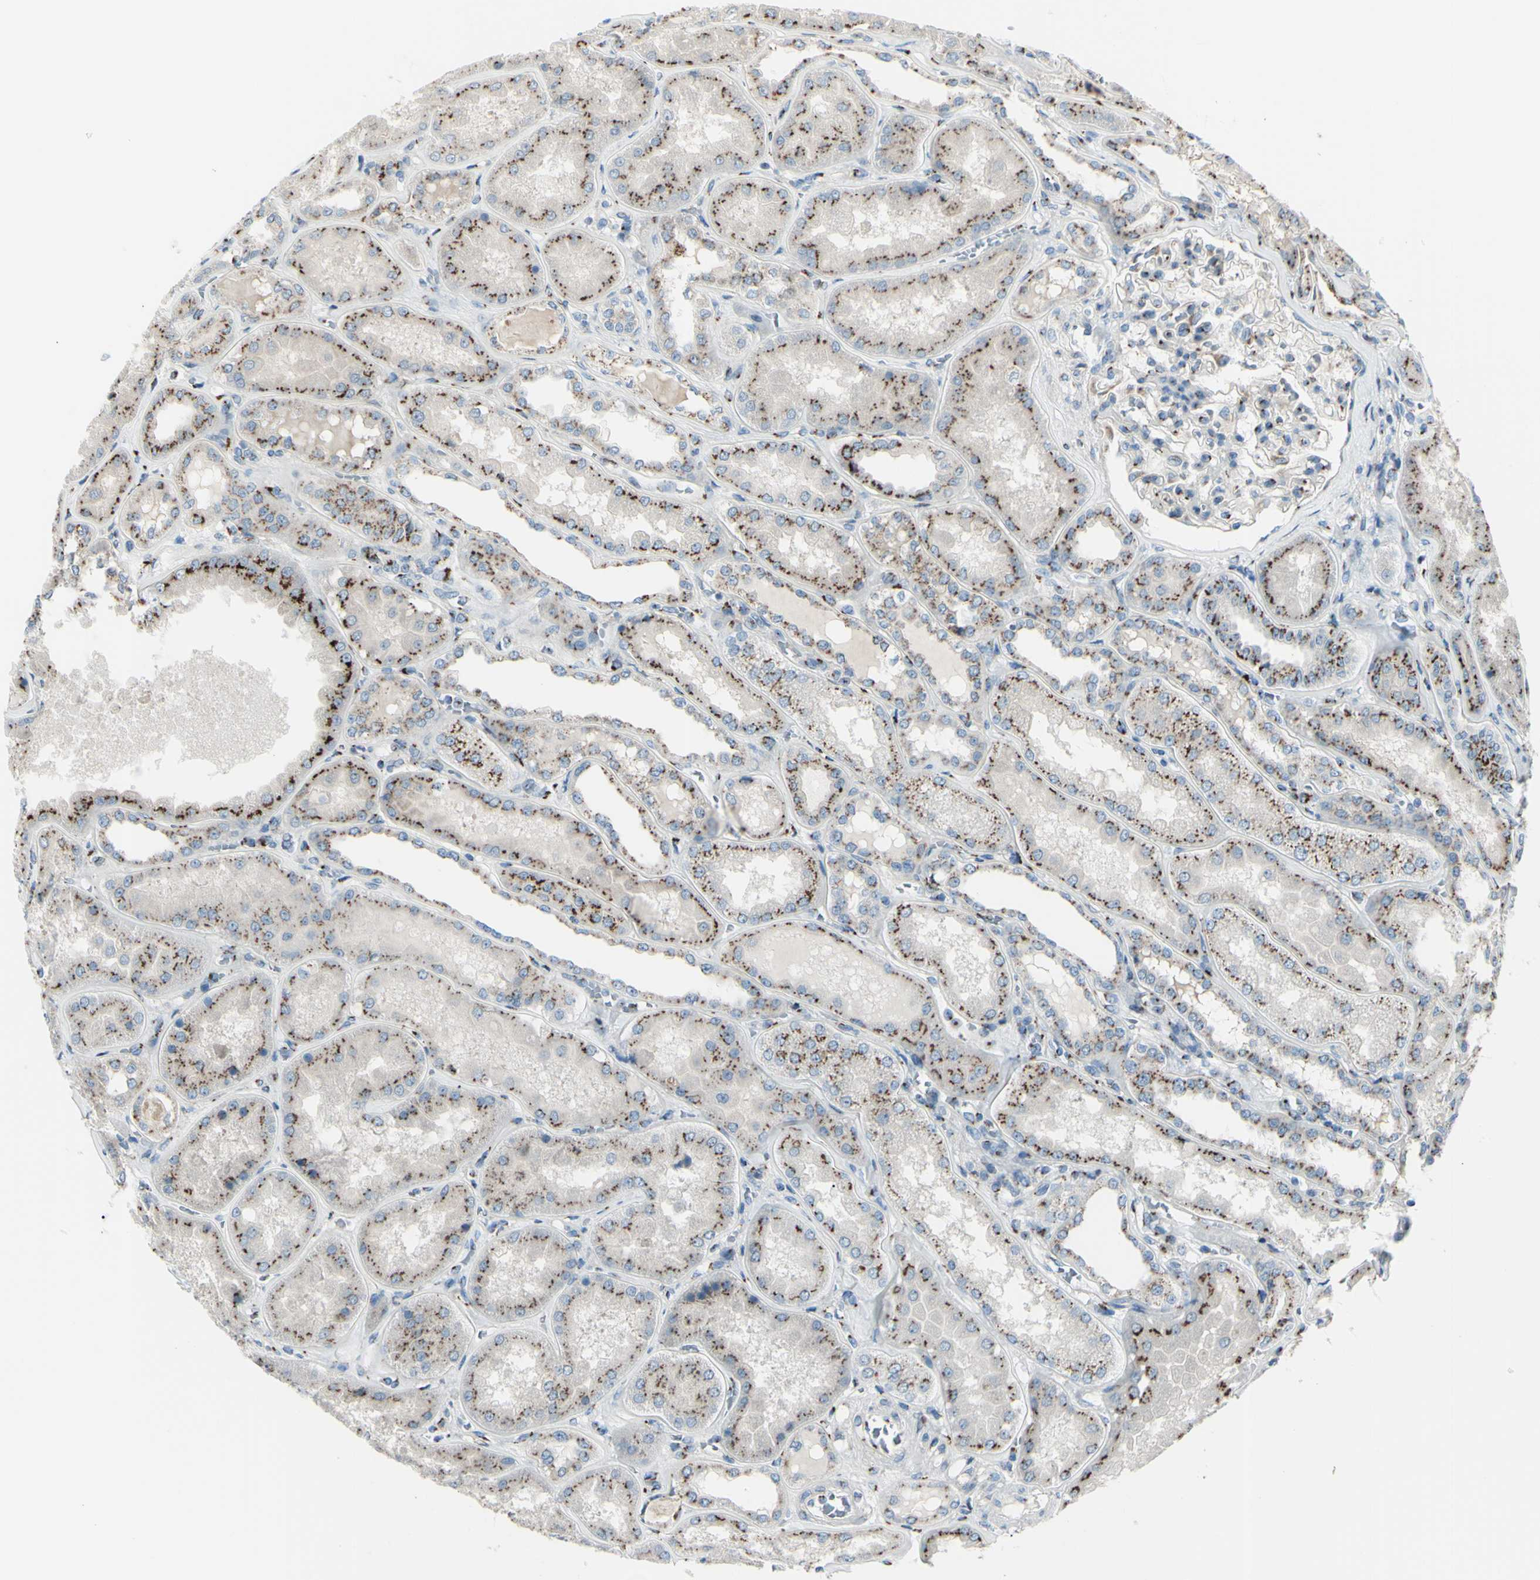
{"staining": {"intensity": "strong", "quantity": "<25%", "location": "cytoplasmic/membranous"}, "tissue": "kidney", "cell_type": "Cells in glomeruli", "image_type": "normal", "snomed": [{"axis": "morphology", "description": "Normal tissue, NOS"}, {"axis": "topography", "description": "Kidney"}], "caption": "Cells in glomeruli demonstrate medium levels of strong cytoplasmic/membranous positivity in approximately <25% of cells in normal human kidney. The staining was performed using DAB, with brown indicating positive protein expression. Nuclei are stained blue with hematoxylin.", "gene": "B4GALT1", "patient": {"sex": "female", "age": 56}}